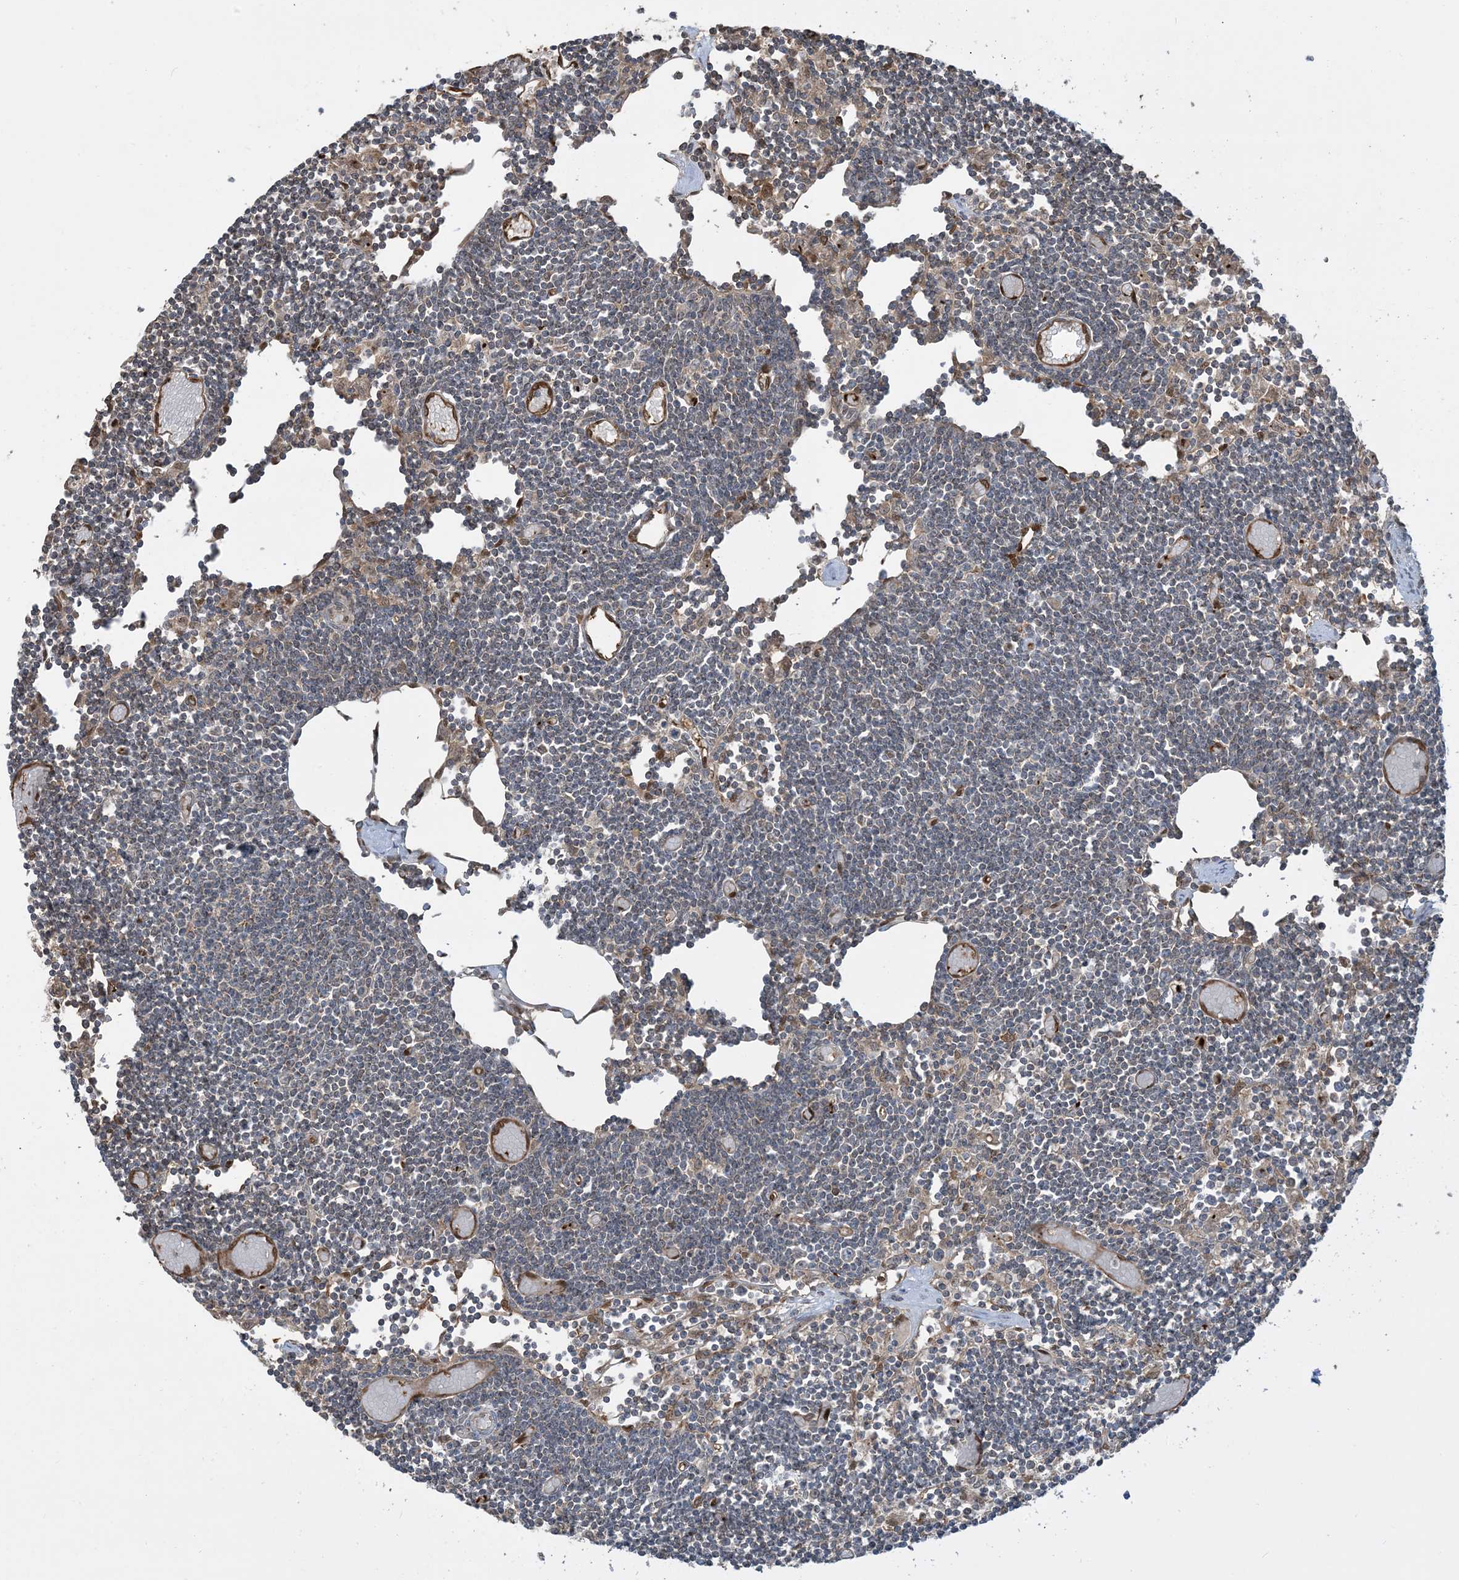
{"staining": {"intensity": "weak", "quantity": "<25%", "location": "cytoplasmic/membranous"}, "tissue": "lymph node", "cell_type": "Germinal center cells", "image_type": "normal", "snomed": [{"axis": "morphology", "description": "Normal tissue, NOS"}, {"axis": "topography", "description": "Lymph node"}], "caption": "High power microscopy image of an immunohistochemistry (IHC) histopathology image of unremarkable lymph node, revealing no significant positivity in germinal center cells. (Immunohistochemistry (ihc), brightfield microscopy, high magnification).", "gene": "PPM1F", "patient": {"sex": "female", "age": 11}}